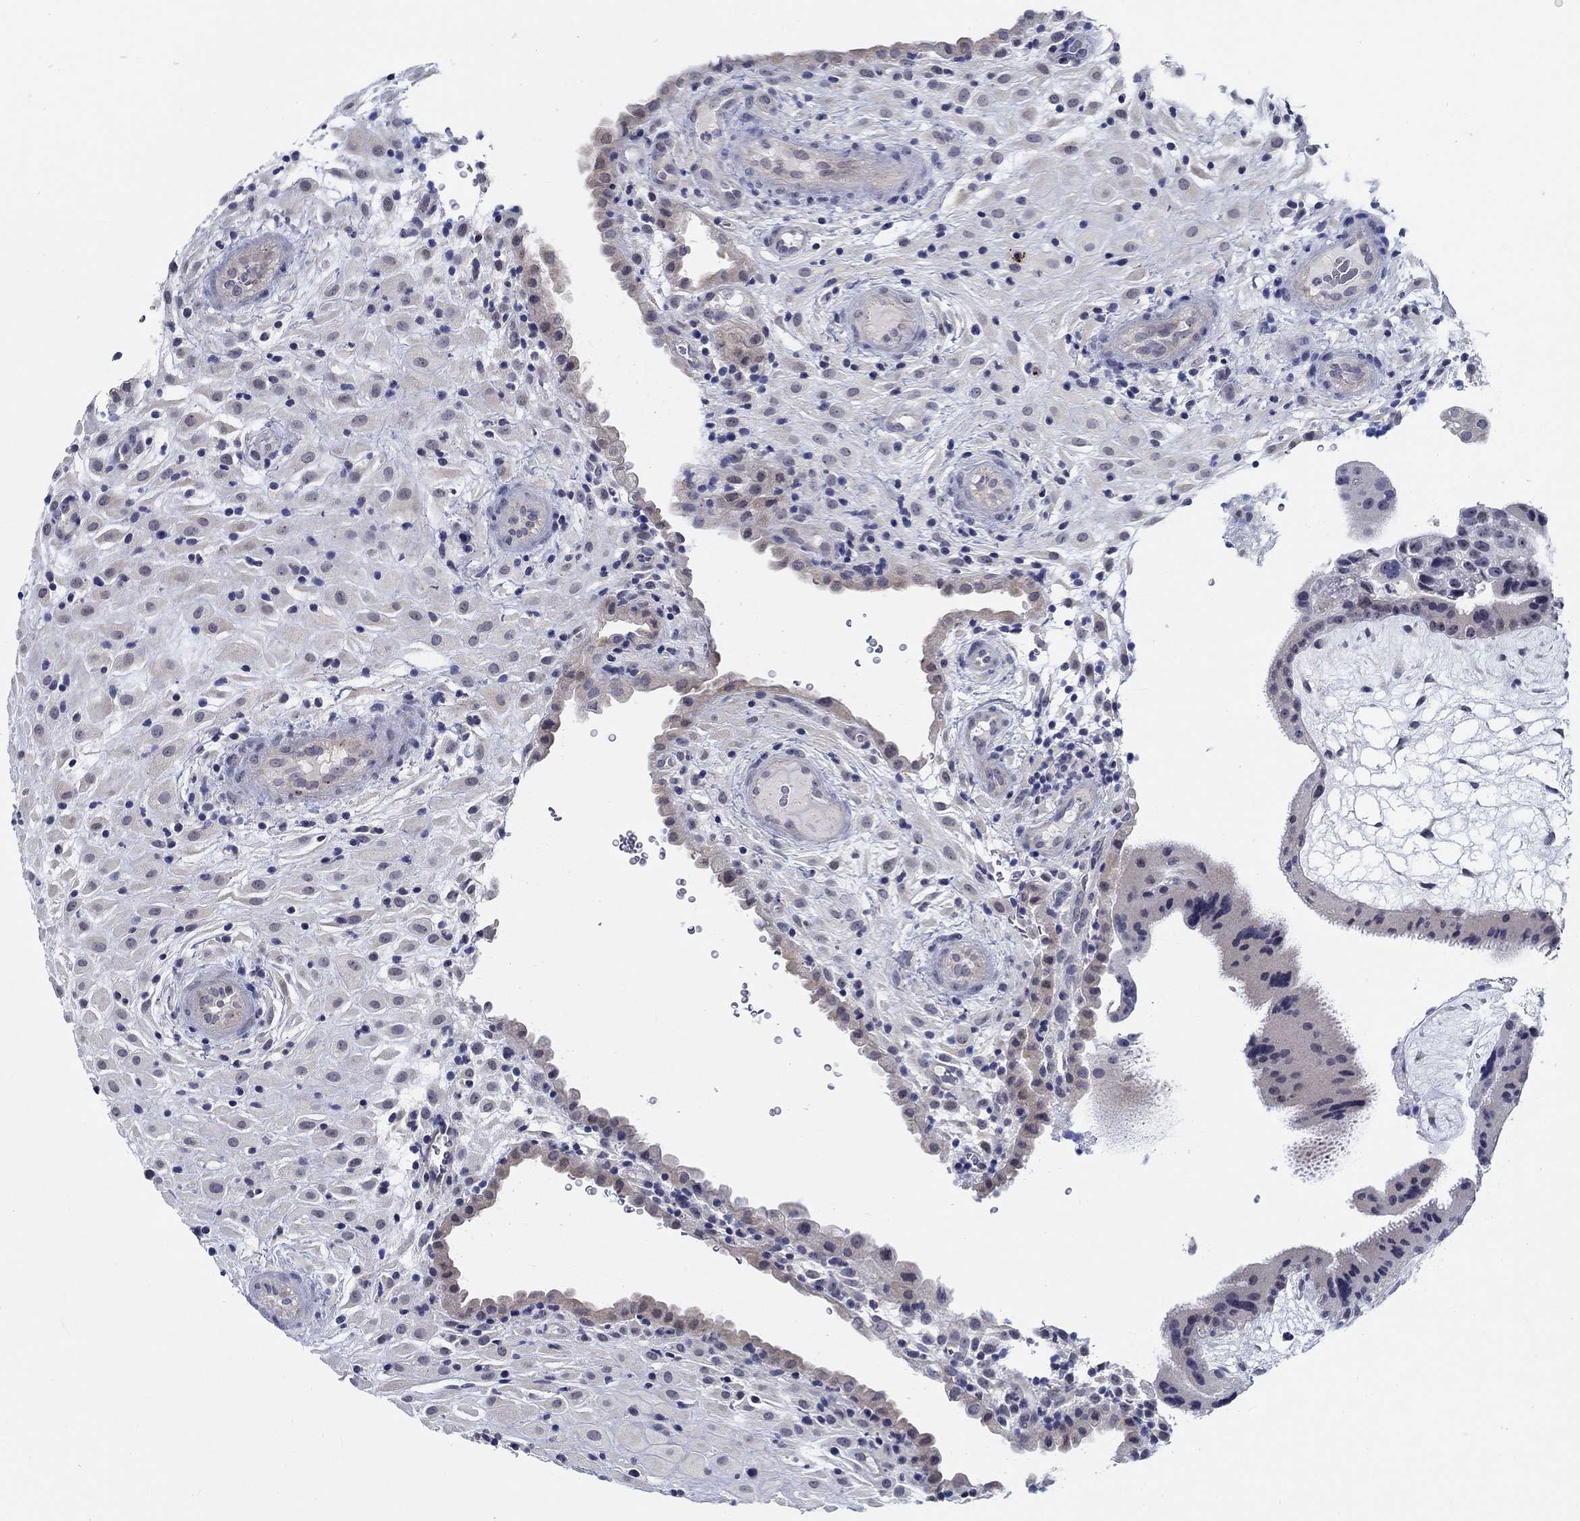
{"staining": {"intensity": "negative", "quantity": "none", "location": "none"}, "tissue": "placenta", "cell_type": "Decidual cells", "image_type": "normal", "snomed": [{"axis": "morphology", "description": "Normal tissue, NOS"}, {"axis": "topography", "description": "Placenta"}], "caption": "This is an IHC image of unremarkable placenta. There is no positivity in decidual cells.", "gene": "SMIM18", "patient": {"sex": "female", "age": 19}}